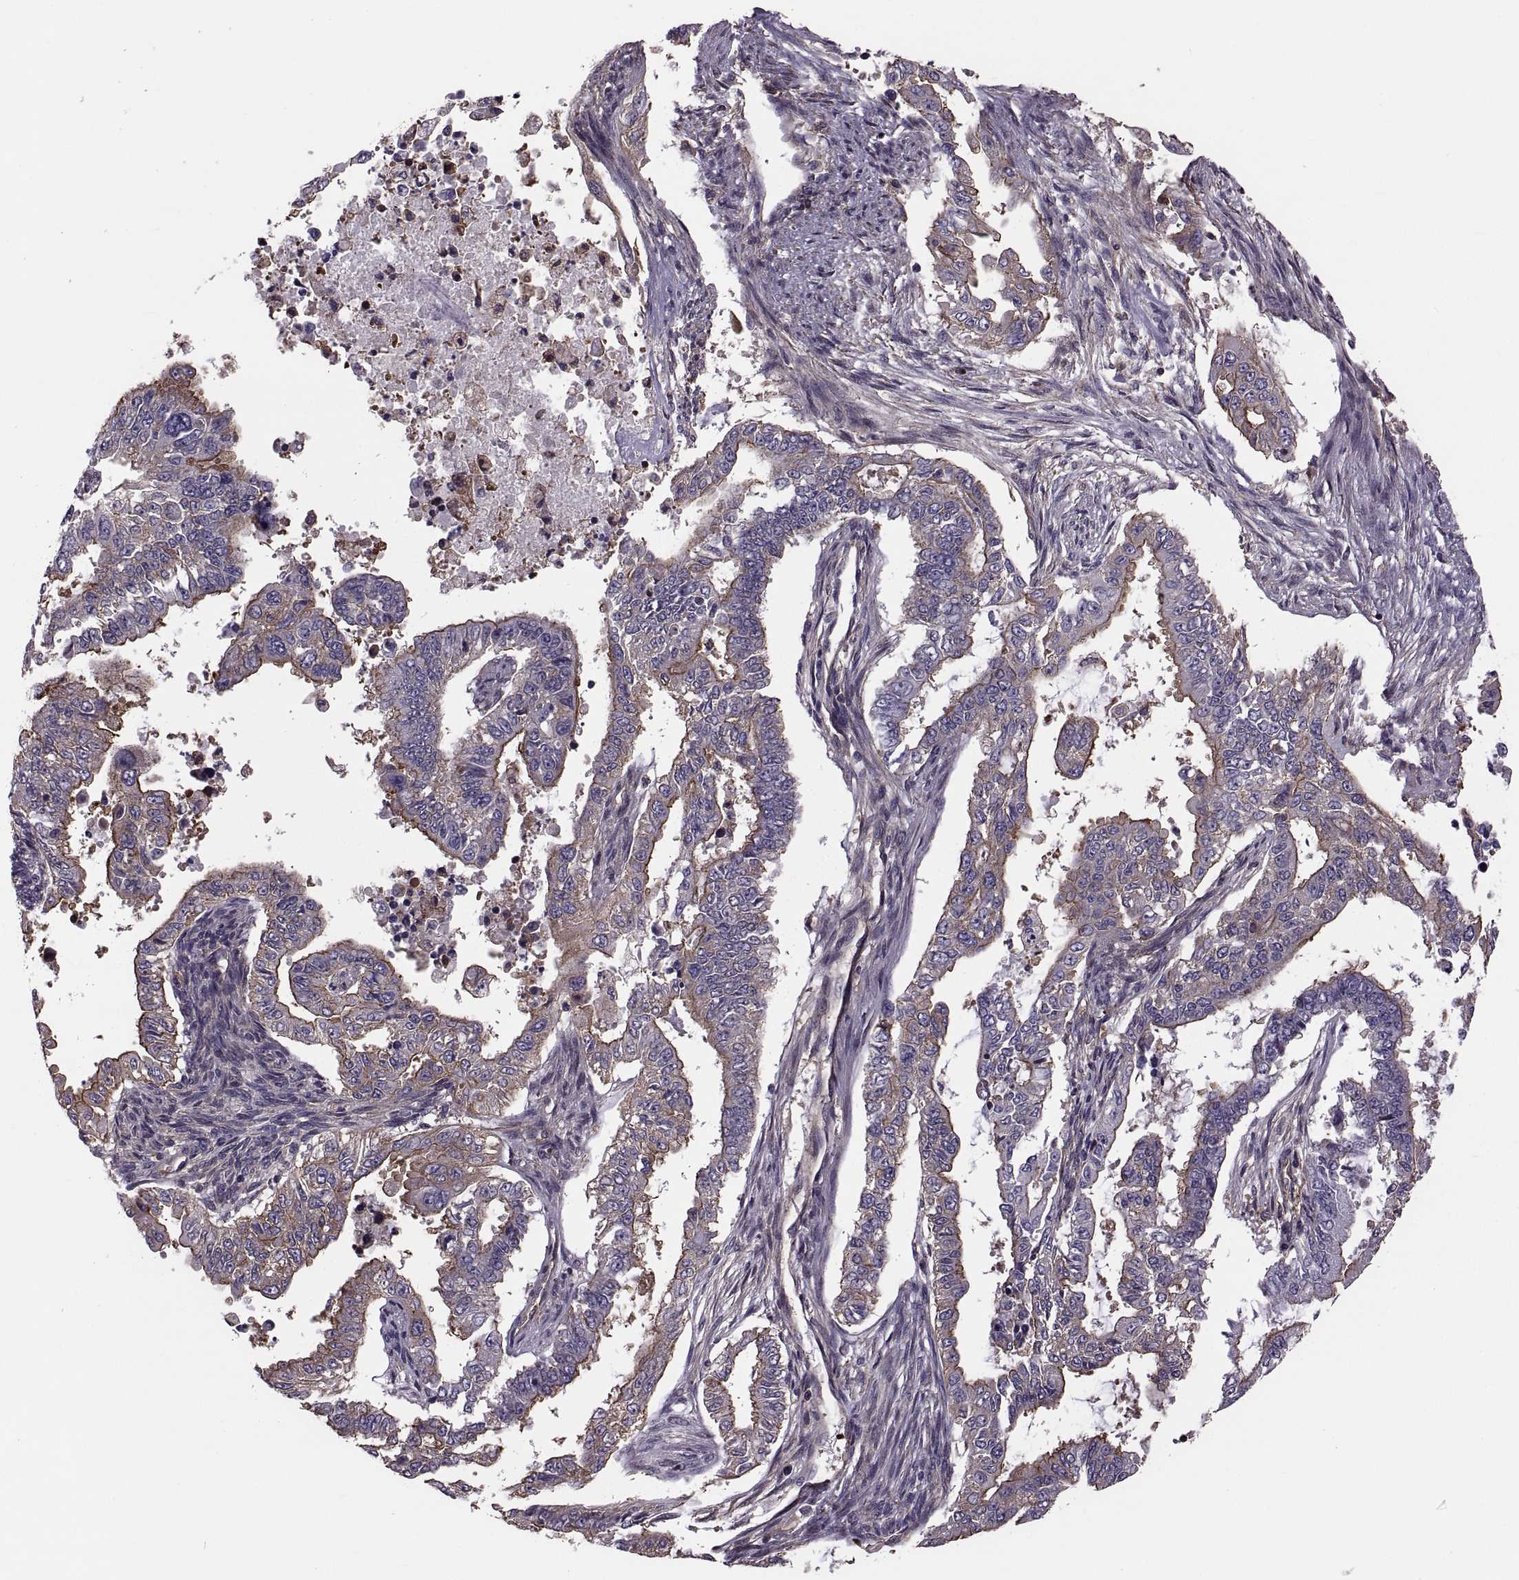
{"staining": {"intensity": "moderate", "quantity": "<25%", "location": "cytoplasmic/membranous"}, "tissue": "endometrial cancer", "cell_type": "Tumor cells", "image_type": "cancer", "snomed": [{"axis": "morphology", "description": "Adenocarcinoma, NOS"}, {"axis": "topography", "description": "Uterus"}], "caption": "The photomicrograph demonstrates immunohistochemical staining of adenocarcinoma (endometrial). There is moderate cytoplasmic/membranous expression is identified in about <25% of tumor cells.", "gene": "MYH9", "patient": {"sex": "female", "age": 59}}